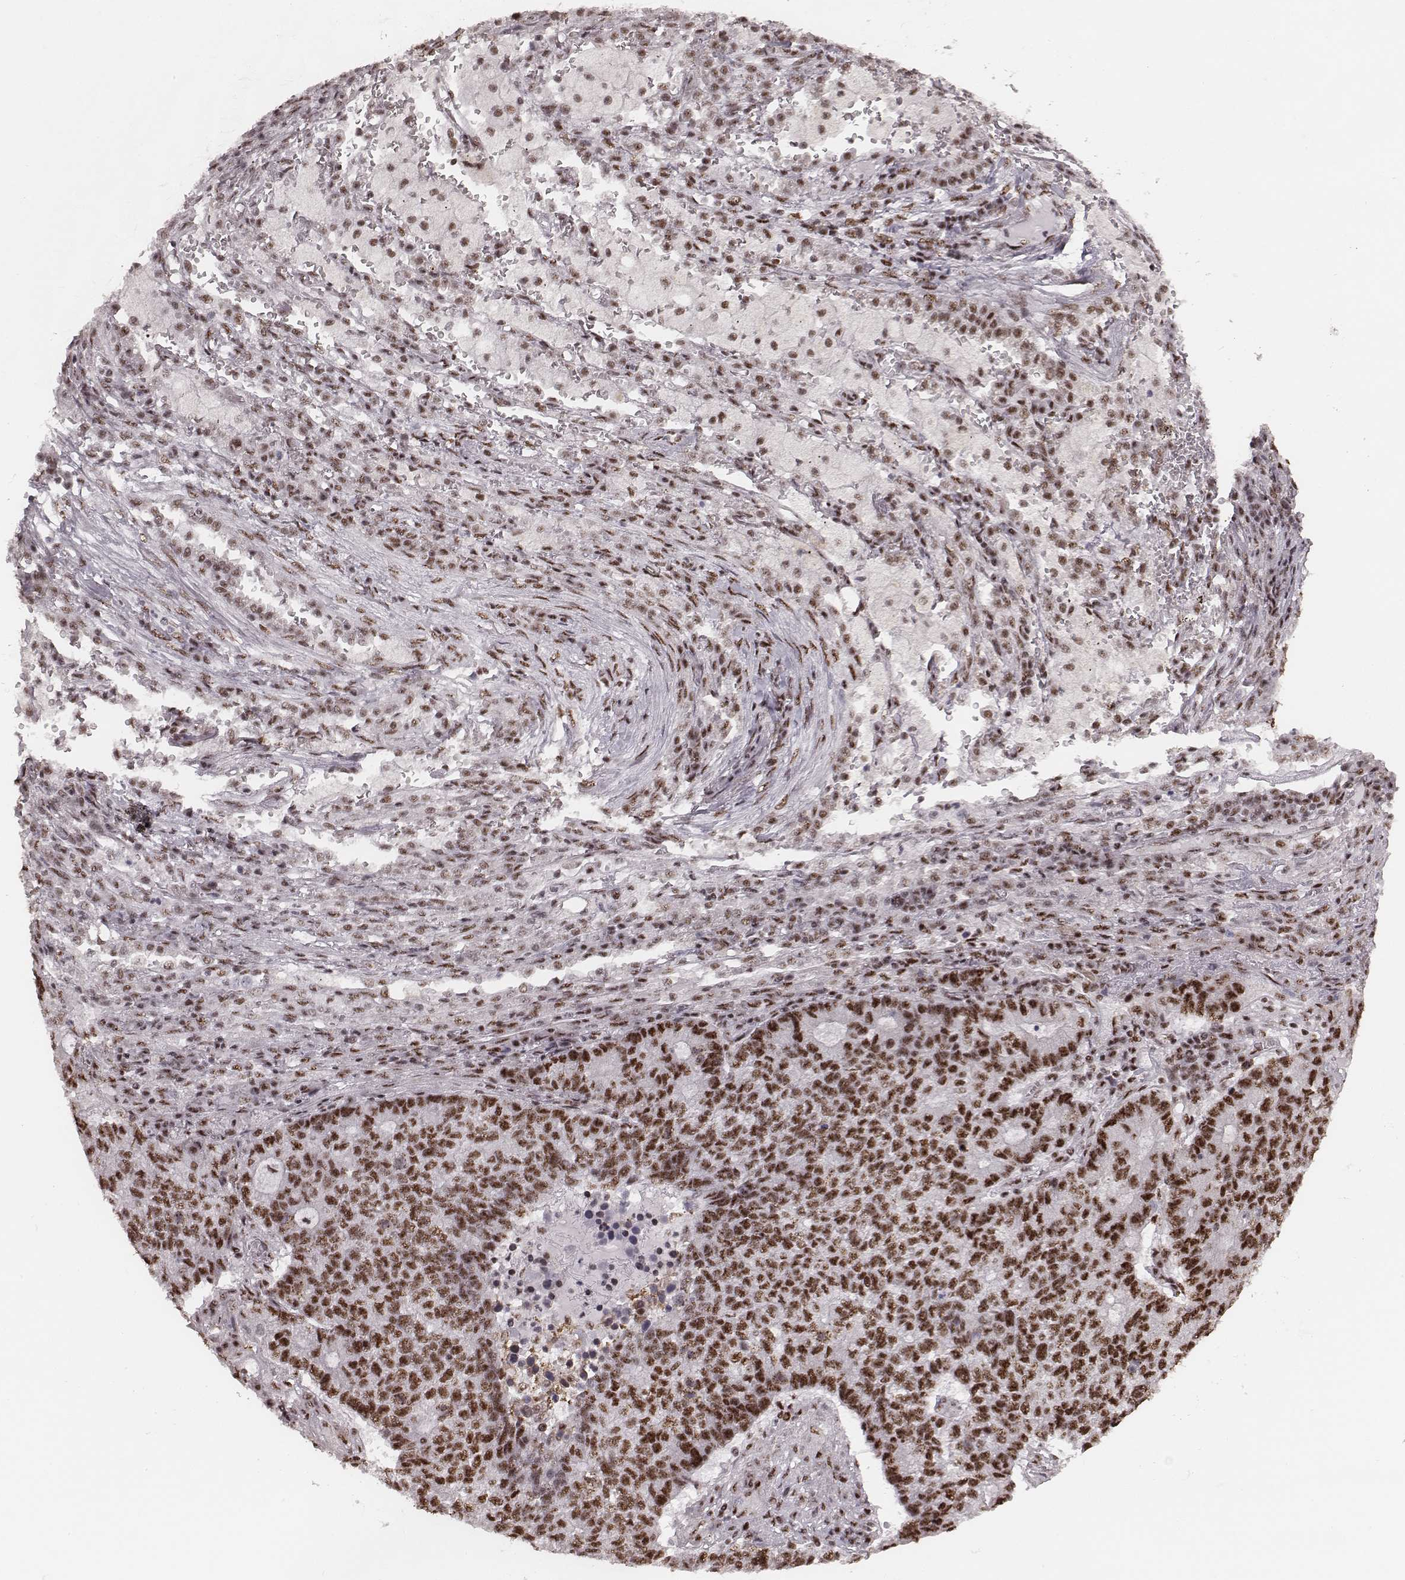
{"staining": {"intensity": "moderate", "quantity": ">75%", "location": "nuclear"}, "tissue": "lung cancer", "cell_type": "Tumor cells", "image_type": "cancer", "snomed": [{"axis": "morphology", "description": "Adenocarcinoma, NOS"}, {"axis": "topography", "description": "Lung"}], "caption": "IHC micrograph of adenocarcinoma (lung) stained for a protein (brown), which displays medium levels of moderate nuclear staining in about >75% of tumor cells.", "gene": "LUC7L", "patient": {"sex": "male", "age": 57}}